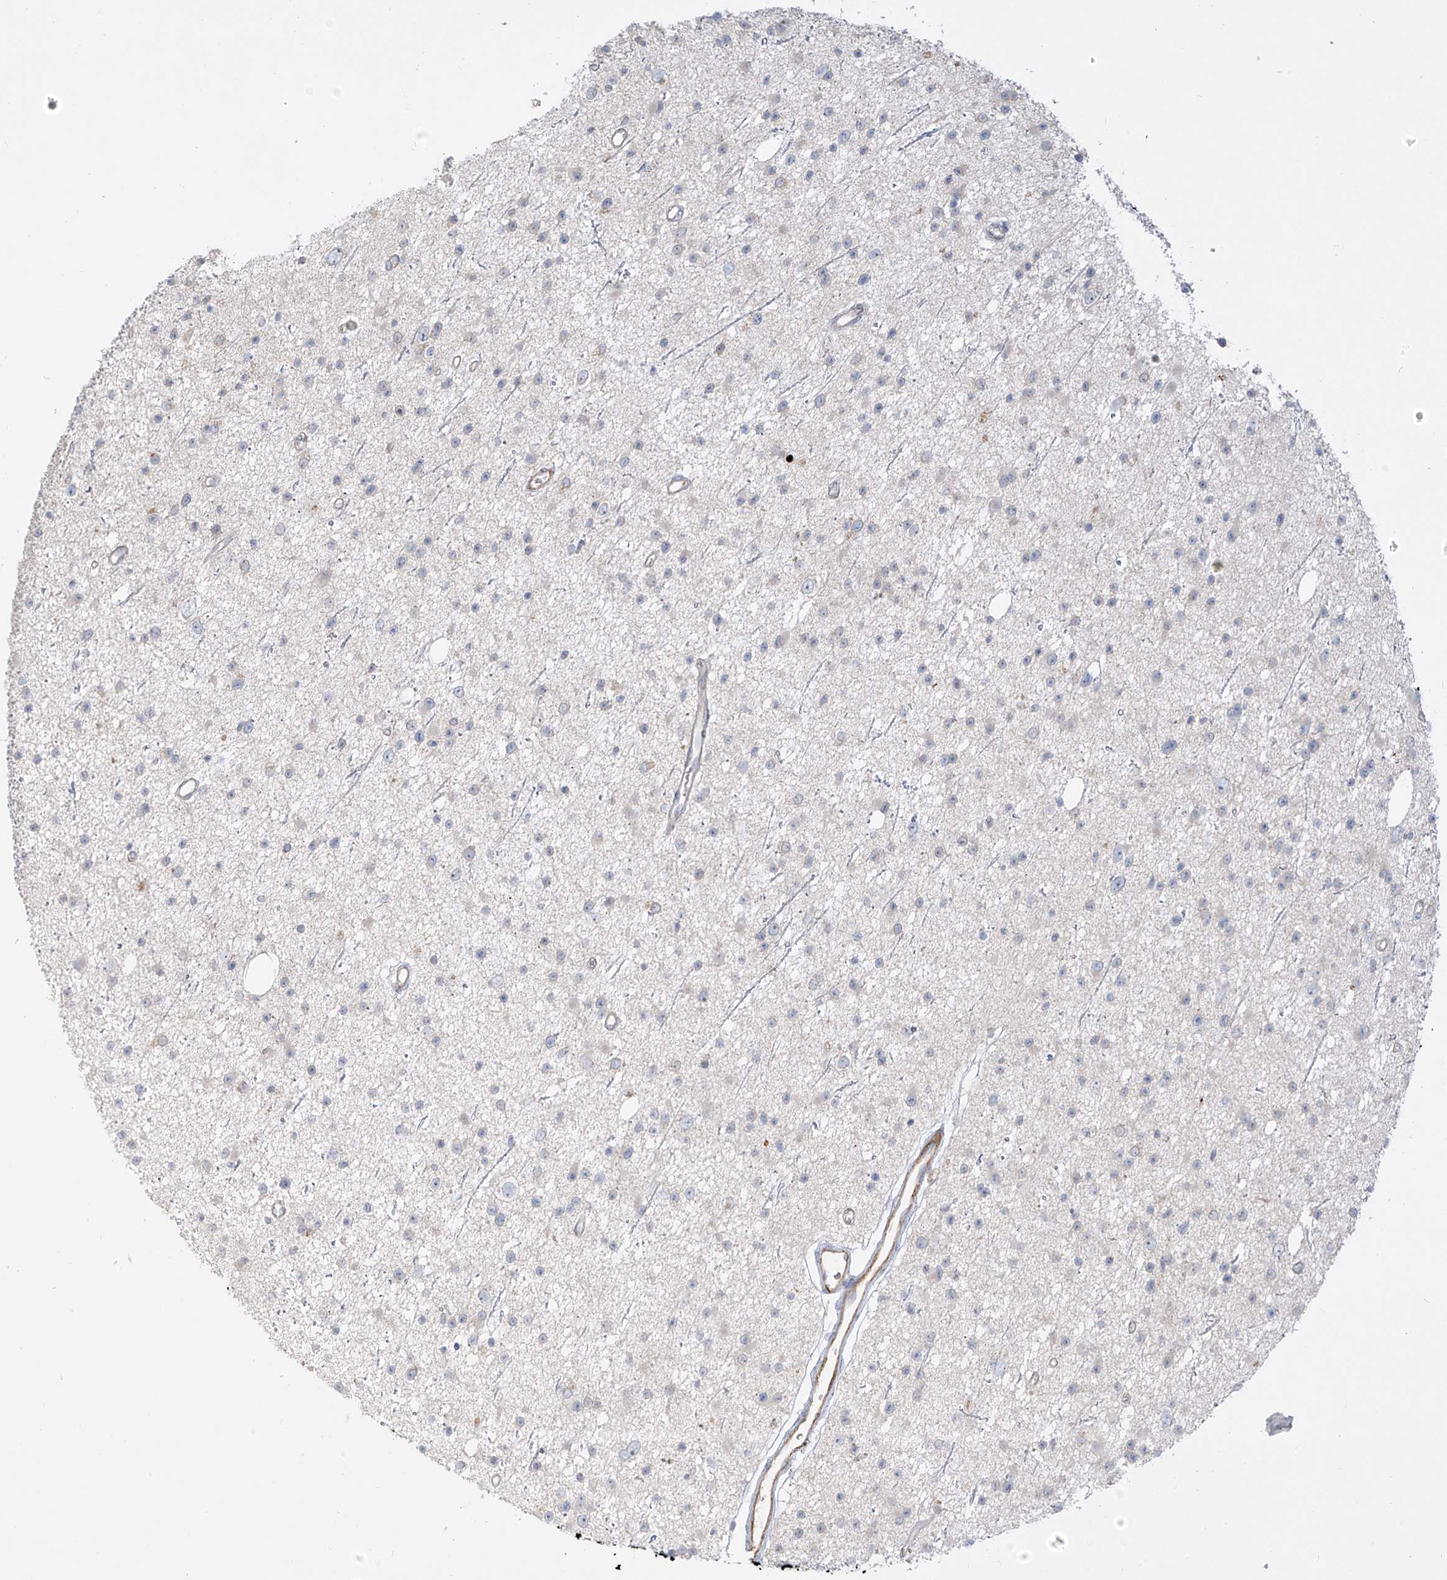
{"staining": {"intensity": "negative", "quantity": "none", "location": "none"}, "tissue": "glioma", "cell_type": "Tumor cells", "image_type": "cancer", "snomed": [{"axis": "morphology", "description": "Glioma, malignant, Low grade"}, {"axis": "topography", "description": "Cerebral cortex"}], "caption": "DAB (3,3'-diaminobenzidine) immunohistochemical staining of human malignant glioma (low-grade) exhibits no significant staining in tumor cells.", "gene": "C2orf42", "patient": {"sex": "female", "age": 39}}